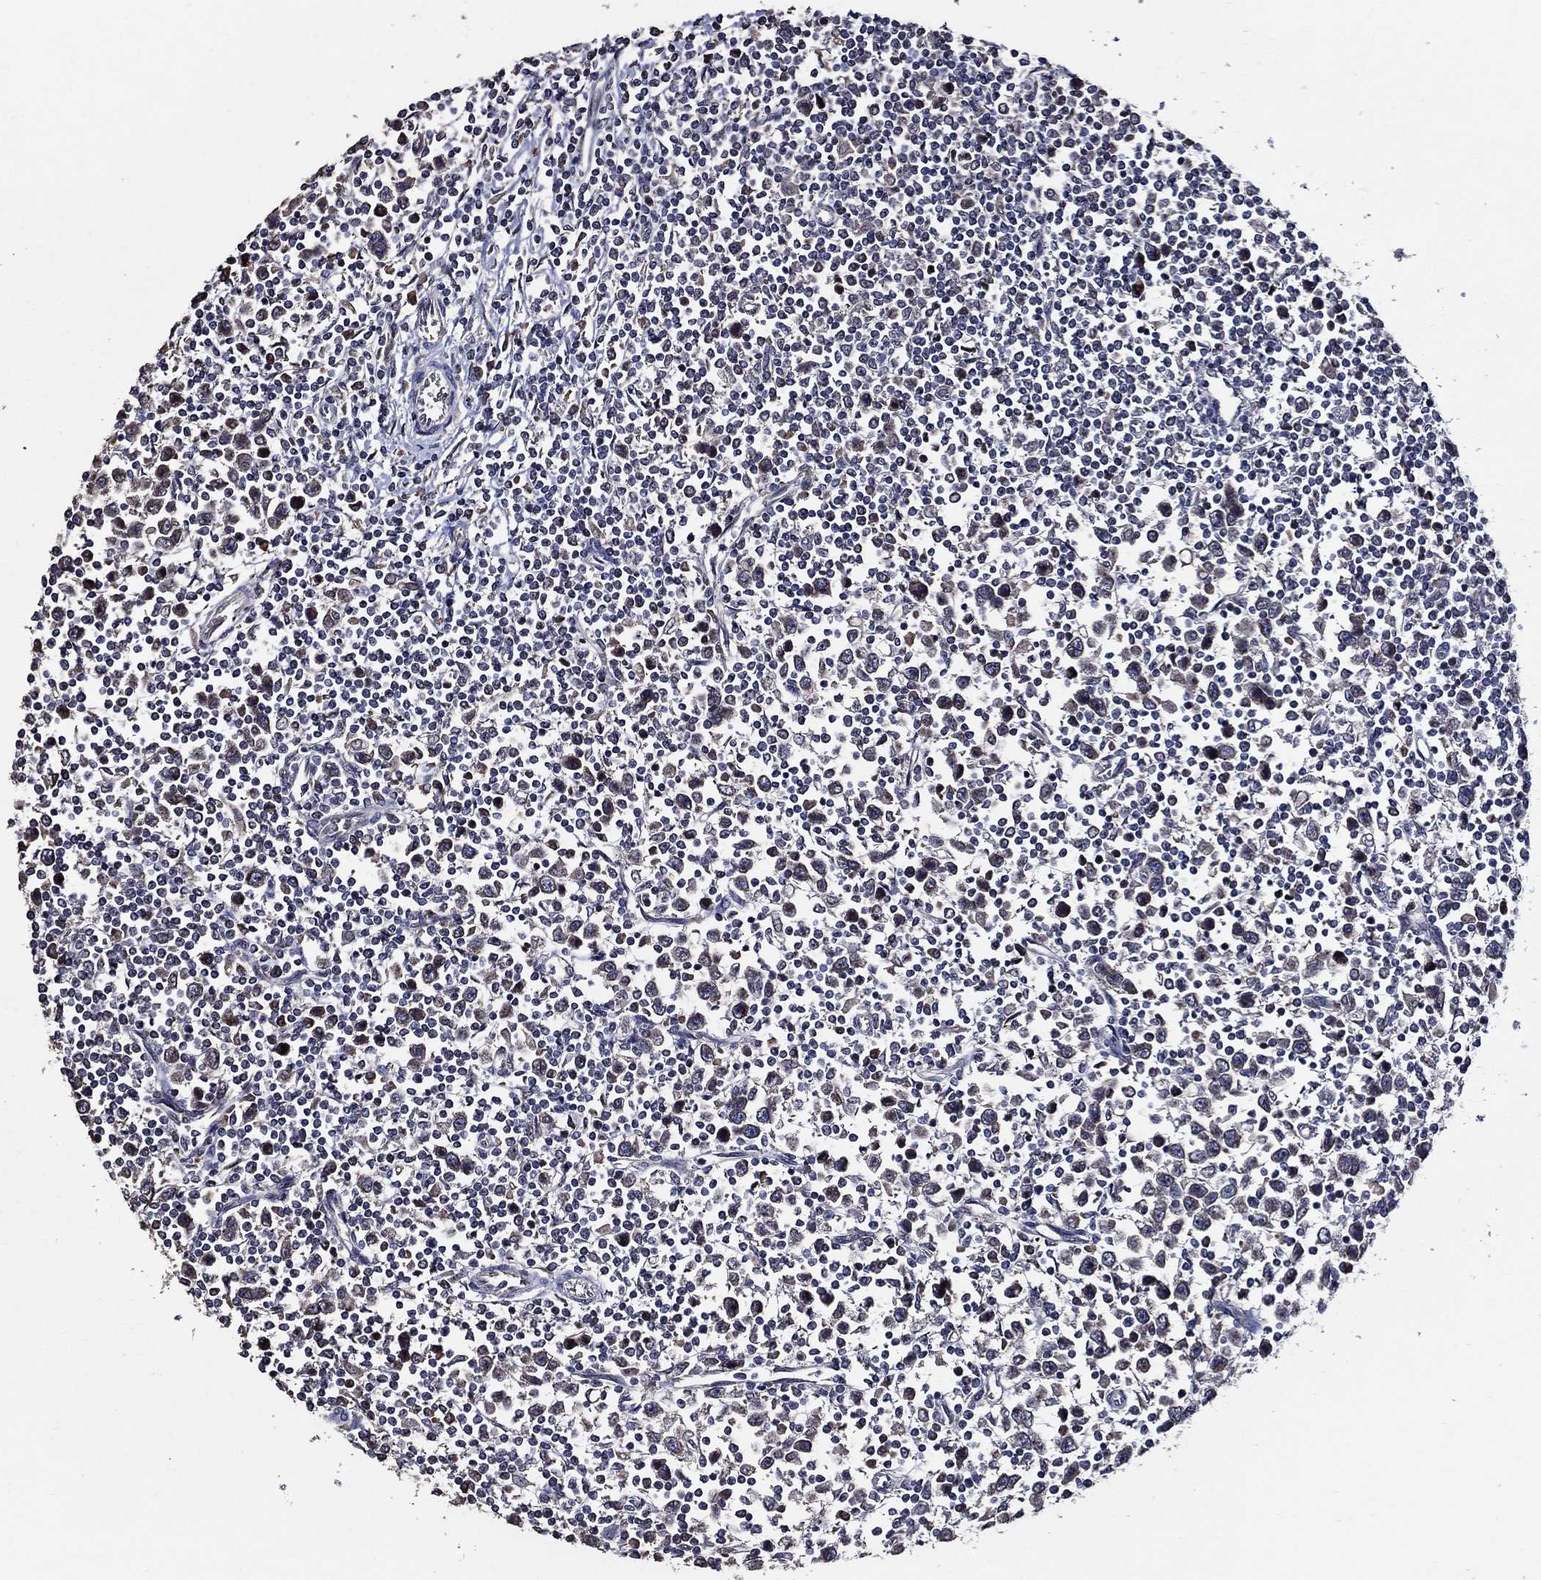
{"staining": {"intensity": "strong", "quantity": "<25%", "location": "cytoplasmic/membranous"}, "tissue": "testis cancer", "cell_type": "Tumor cells", "image_type": "cancer", "snomed": [{"axis": "morphology", "description": "Normal tissue, NOS"}, {"axis": "morphology", "description": "Seminoma, NOS"}, {"axis": "topography", "description": "Testis"}, {"axis": "topography", "description": "Epididymis"}], "caption": "About <25% of tumor cells in human testis cancer (seminoma) demonstrate strong cytoplasmic/membranous protein staining as visualized by brown immunohistochemical staining.", "gene": "HAP1", "patient": {"sex": "male", "age": 34}}